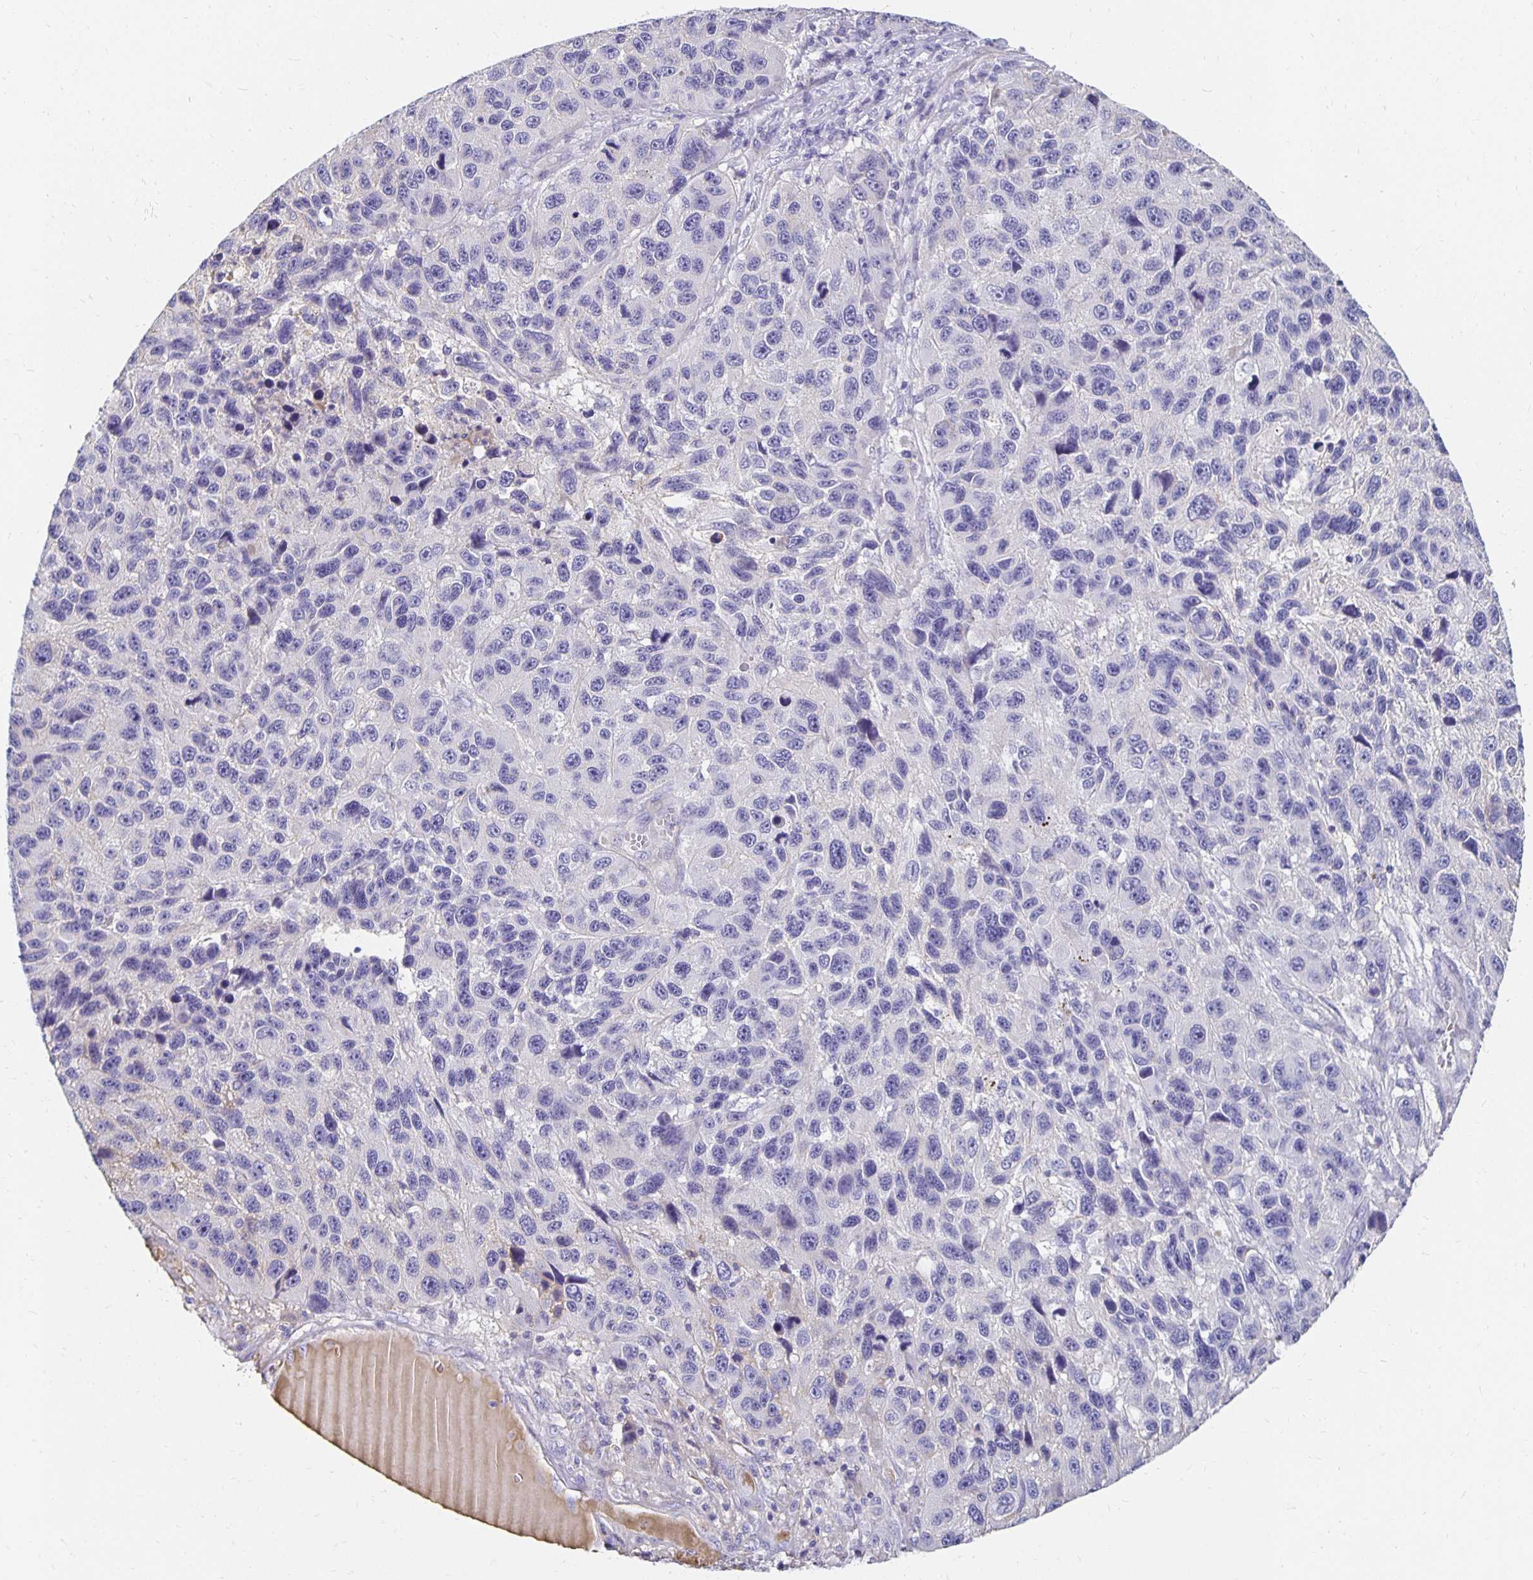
{"staining": {"intensity": "negative", "quantity": "none", "location": "none"}, "tissue": "melanoma", "cell_type": "Tumor cells", "image_type": "cancer", "snomed": [{"axis": "morphology", "description": "Malignant melanoma, NOS"}, {"axis": "topography", "description": "Skin"}], "caption": "This is an immunohistochemistry photomicrograph of malignant melanoma. There is no staining in tumor cells.", "gene": "APOB", "patient": {"sex": "male", "age": 53}}